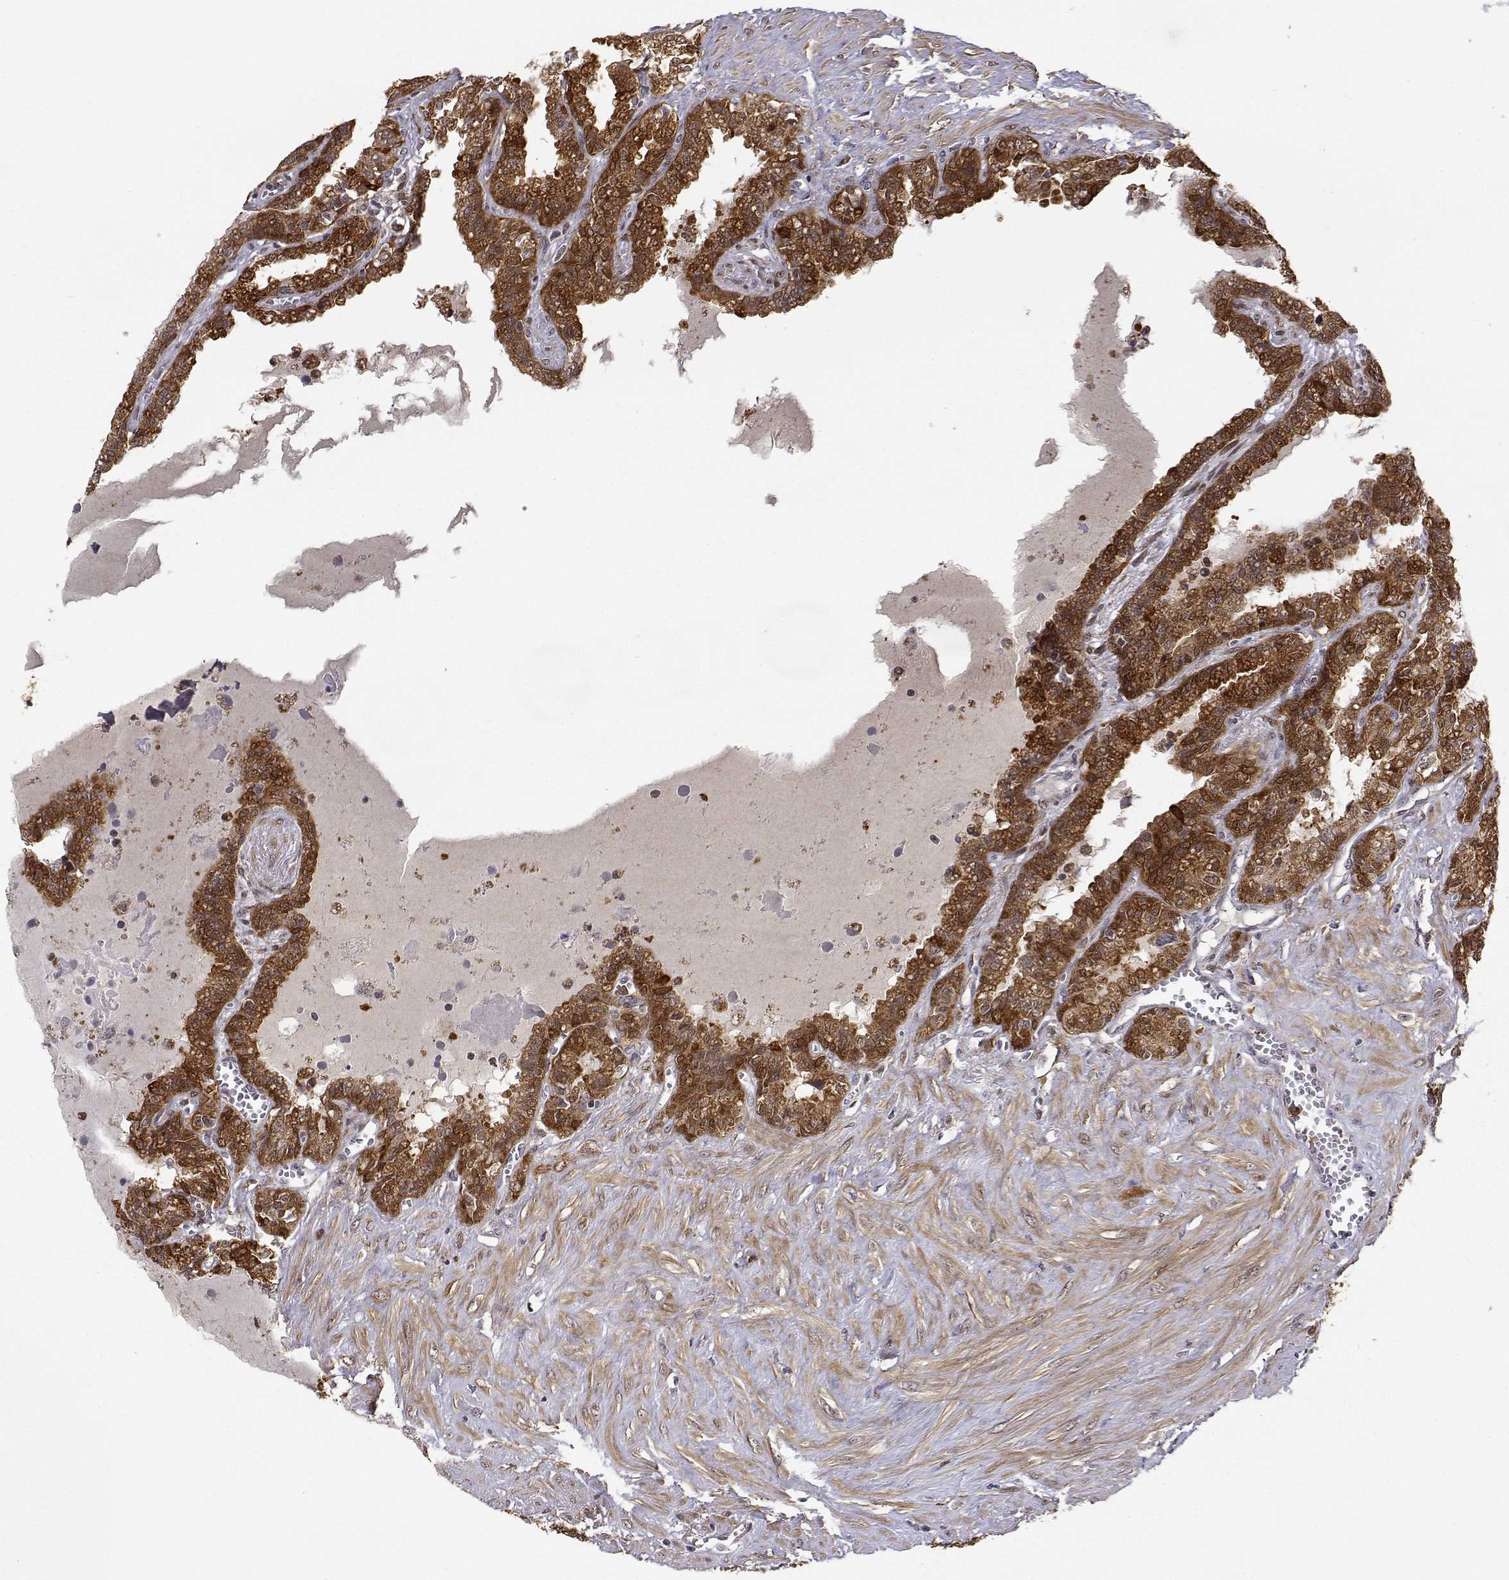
{"staining": {"intensity": "strong", "quantity": ">75%", "location": "cytoplasmic/membranous"}, "tissue": "seminal vesicle", "cell_type": "Glandular cells", "image_type": "normal", "snomed": [{"axis": "morphology", "description": "Normal tissue, NOS"}, {"axis": "morphology", "description": "Urothelial carcinoma, NOS"}, {"axis": "topography", "description": "Urinary bladder"}, {"axis": "topography", "description": "Seminal veicle"}], "caption": "Immunohistochemistry (IHC) of normal seminal vesicle exhibits high levels of strong cytoplasmic/membranous positivity in about >75% of glandular cells. Nuclei are stained in blue.", "gene": "PHGDH", "patient": {"sex": "male", "age": 76}}